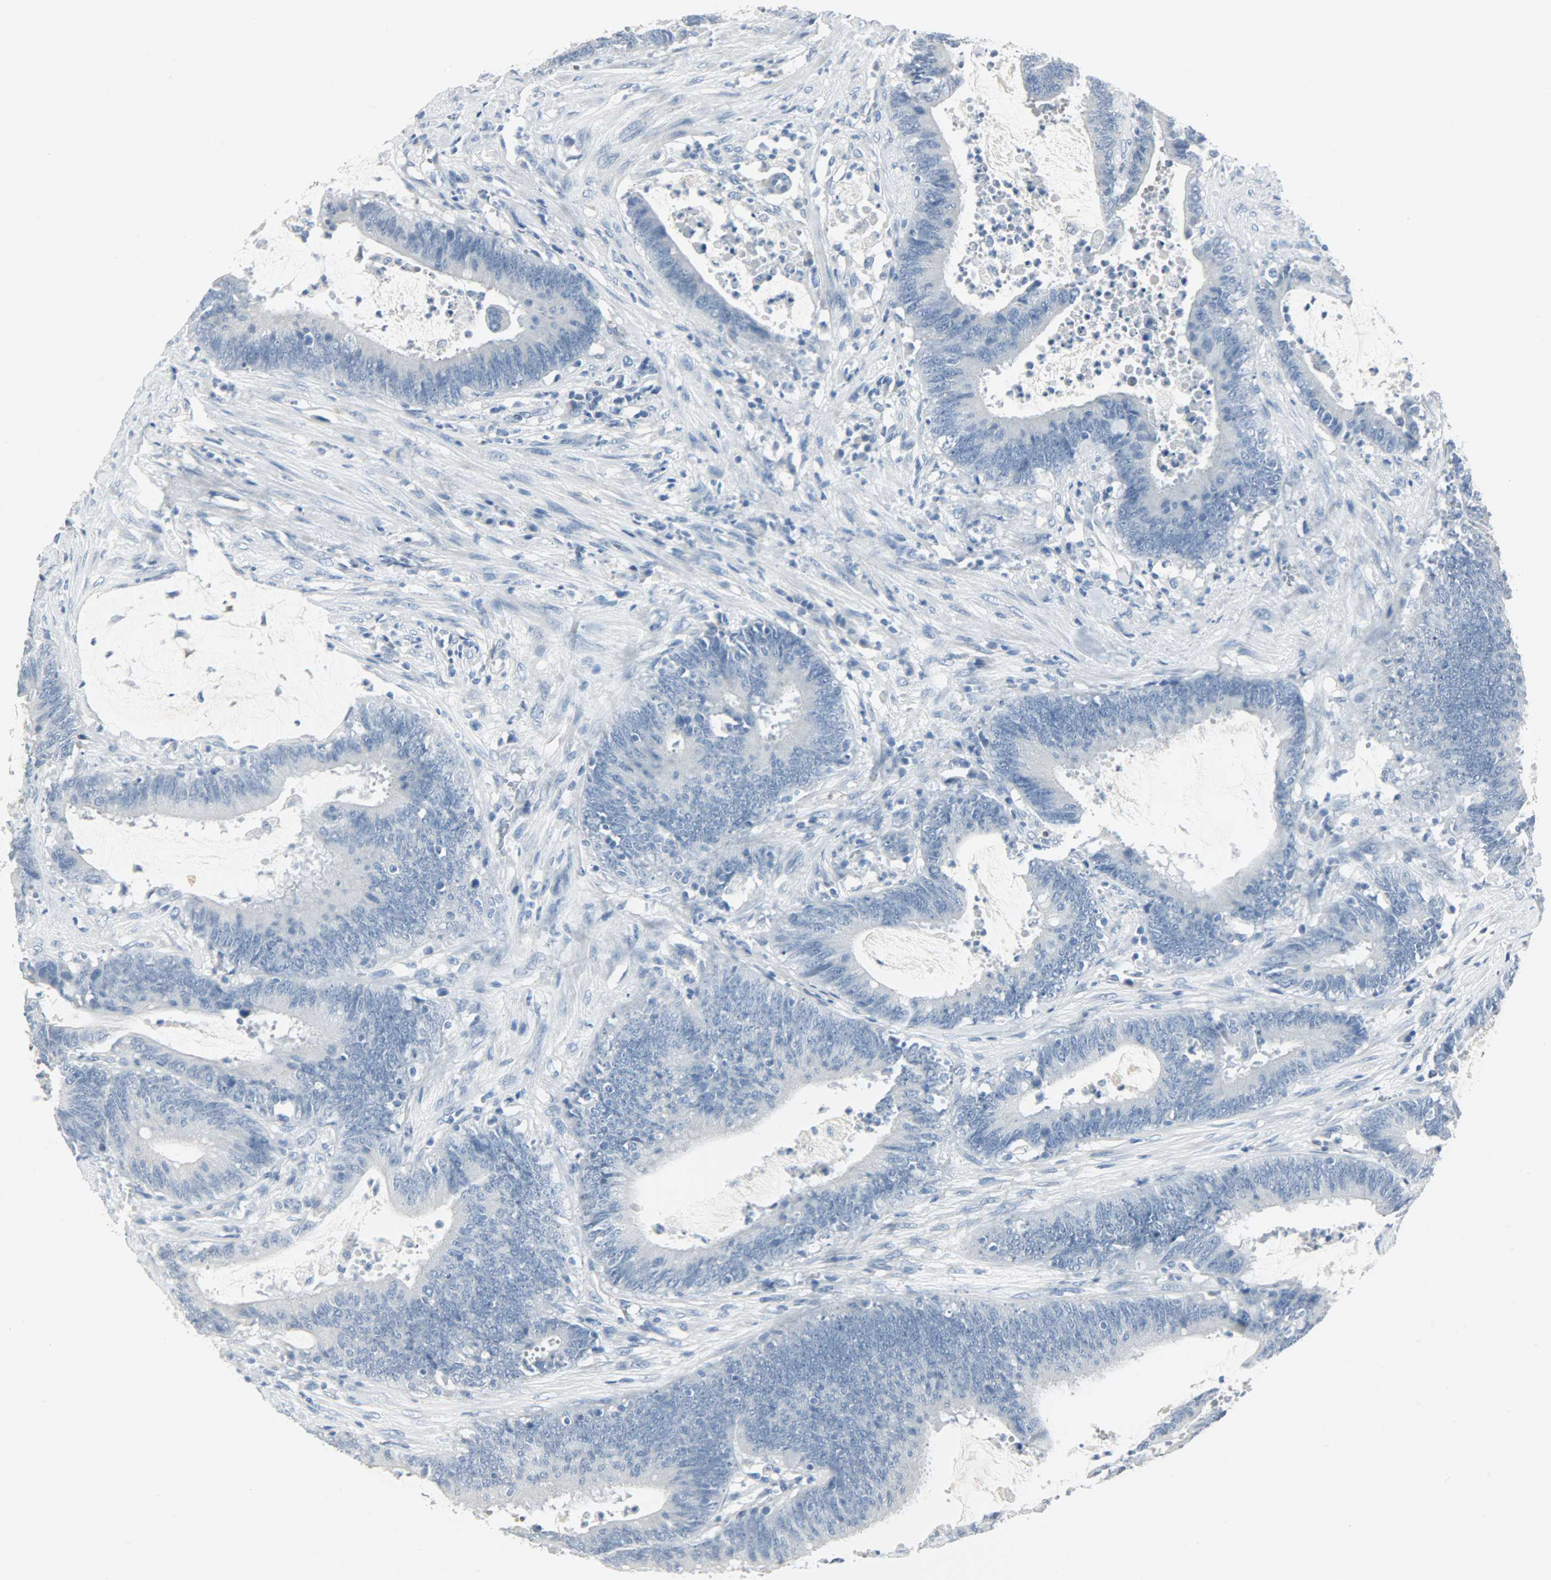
{"staining": {"intensity": "negative", "quantity": "none", "location": "none"}, "tissue": "colorectal cancer", "cell_type": "Tumor cells", "image_type": "cancer", "snomed": [{"axis": "morphology", "description": "Adenocarcinoma, NOS"}, {"axis": "topography", "description": "Rectum"}], "caption": "Human colorectal cancer stained for a protein using immunohistochemistry (IHC) shows no positivity in tumor cells.", "gene": "KIT", "patient": {"sex": "female", "age": 66}}